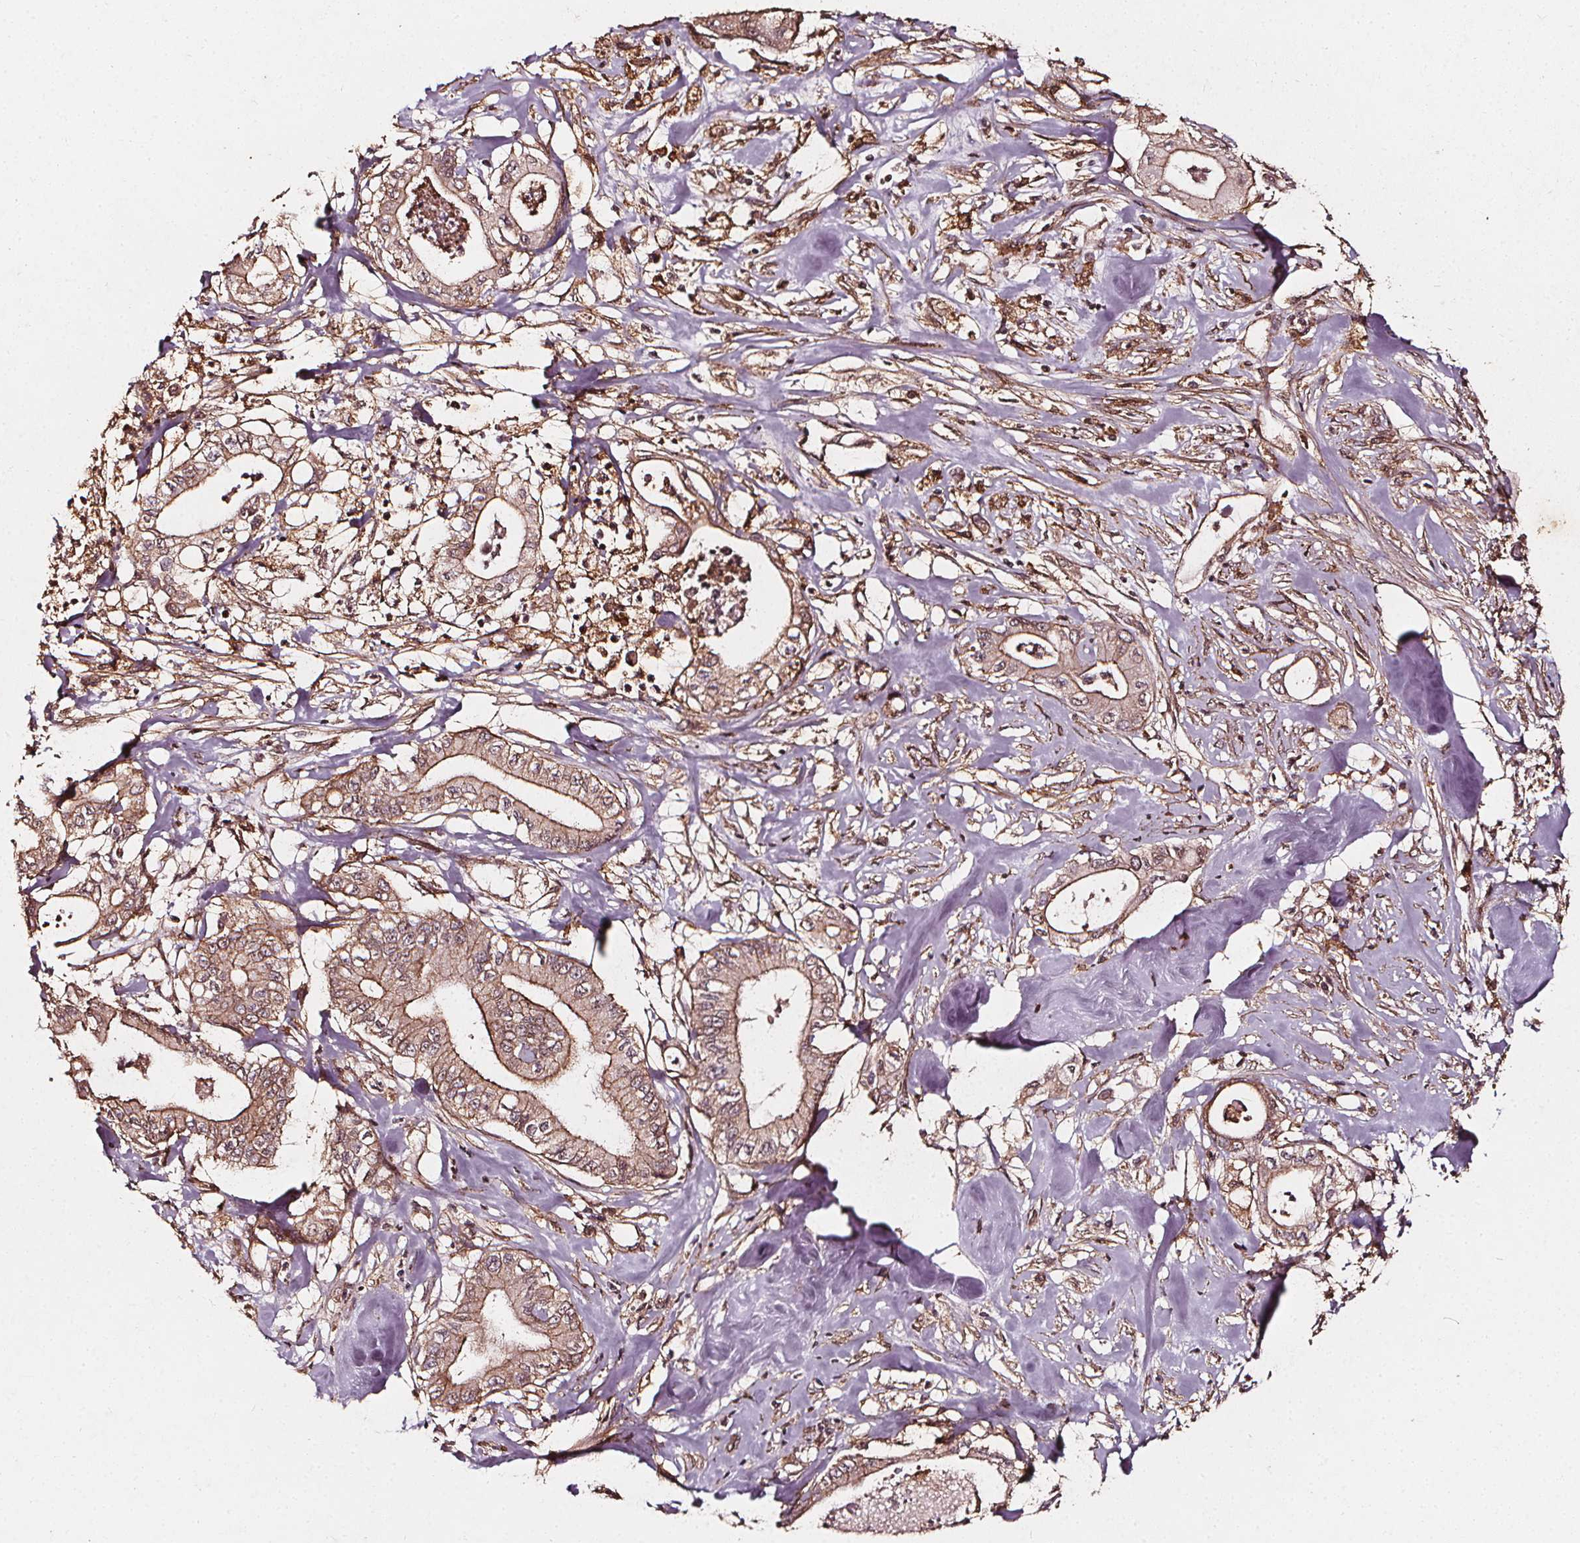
{"staining": {"intensity": "moderate", "quantity": ">75%", "location": "cytoplasmic/membranous"}, "tissue": "pancreatic cancer", "cell_type": "Tumor cells", "image_type": "cancer", "snomed": [{"axis": "morphology", "description": "Adenocarcinoma, NOS"}, {"axis": "topography", "description": "Pancreas"}], "caption": "Moderate cytoplasmic/membranous expression is present in about >75% of tumor cells in pancreatic cancer (adenocarcinoma). The protein of interest is shown in brown color, while the nuclei are stained blue.", "gene": "ABCA1", "patient": {"sex": "male", "age": 71}}